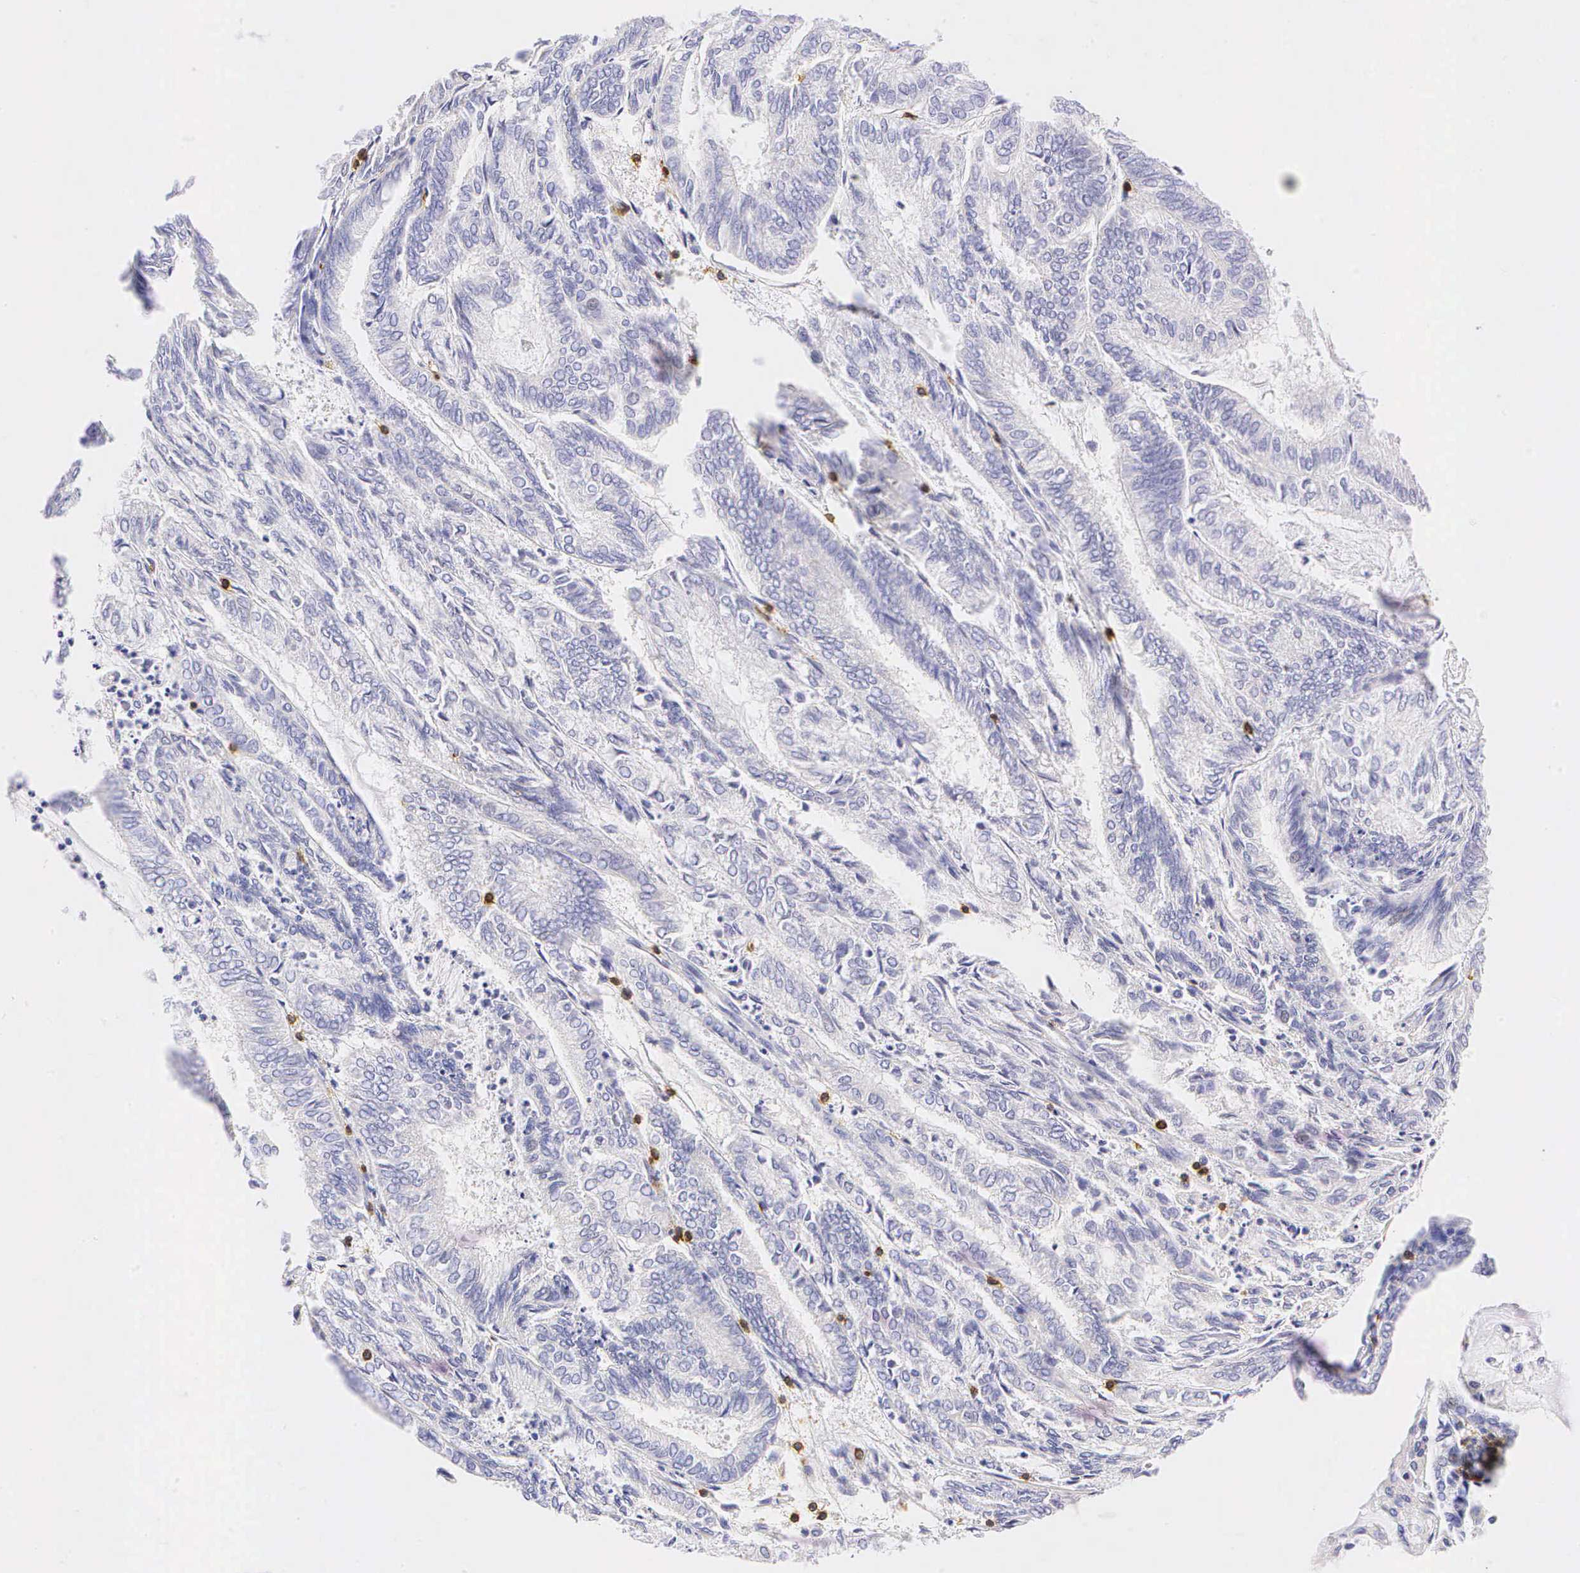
{"staining": {"intensity": "negative", "quantity": "none", "location": "none"}, "tissue": "endometrial cancer", "cell_type": "Tumor cells", "image_type": "cancer", "snomed": [{"axis": "morphology", "description": "Adenocarcinoma, NOS"}, {"axis": "topography", "description": "Endometrium"}], "caption": "High magnification brightfield microscopy of adenocarcinoma (endometrial) stained with DAB (3,3'-diaminobenzidine) (brown) and counterstained with hematoxylin (blue): tumor cells show no significant staining.", "gene": "CD3E", "patient": {"sex": "female", "age": 59}}